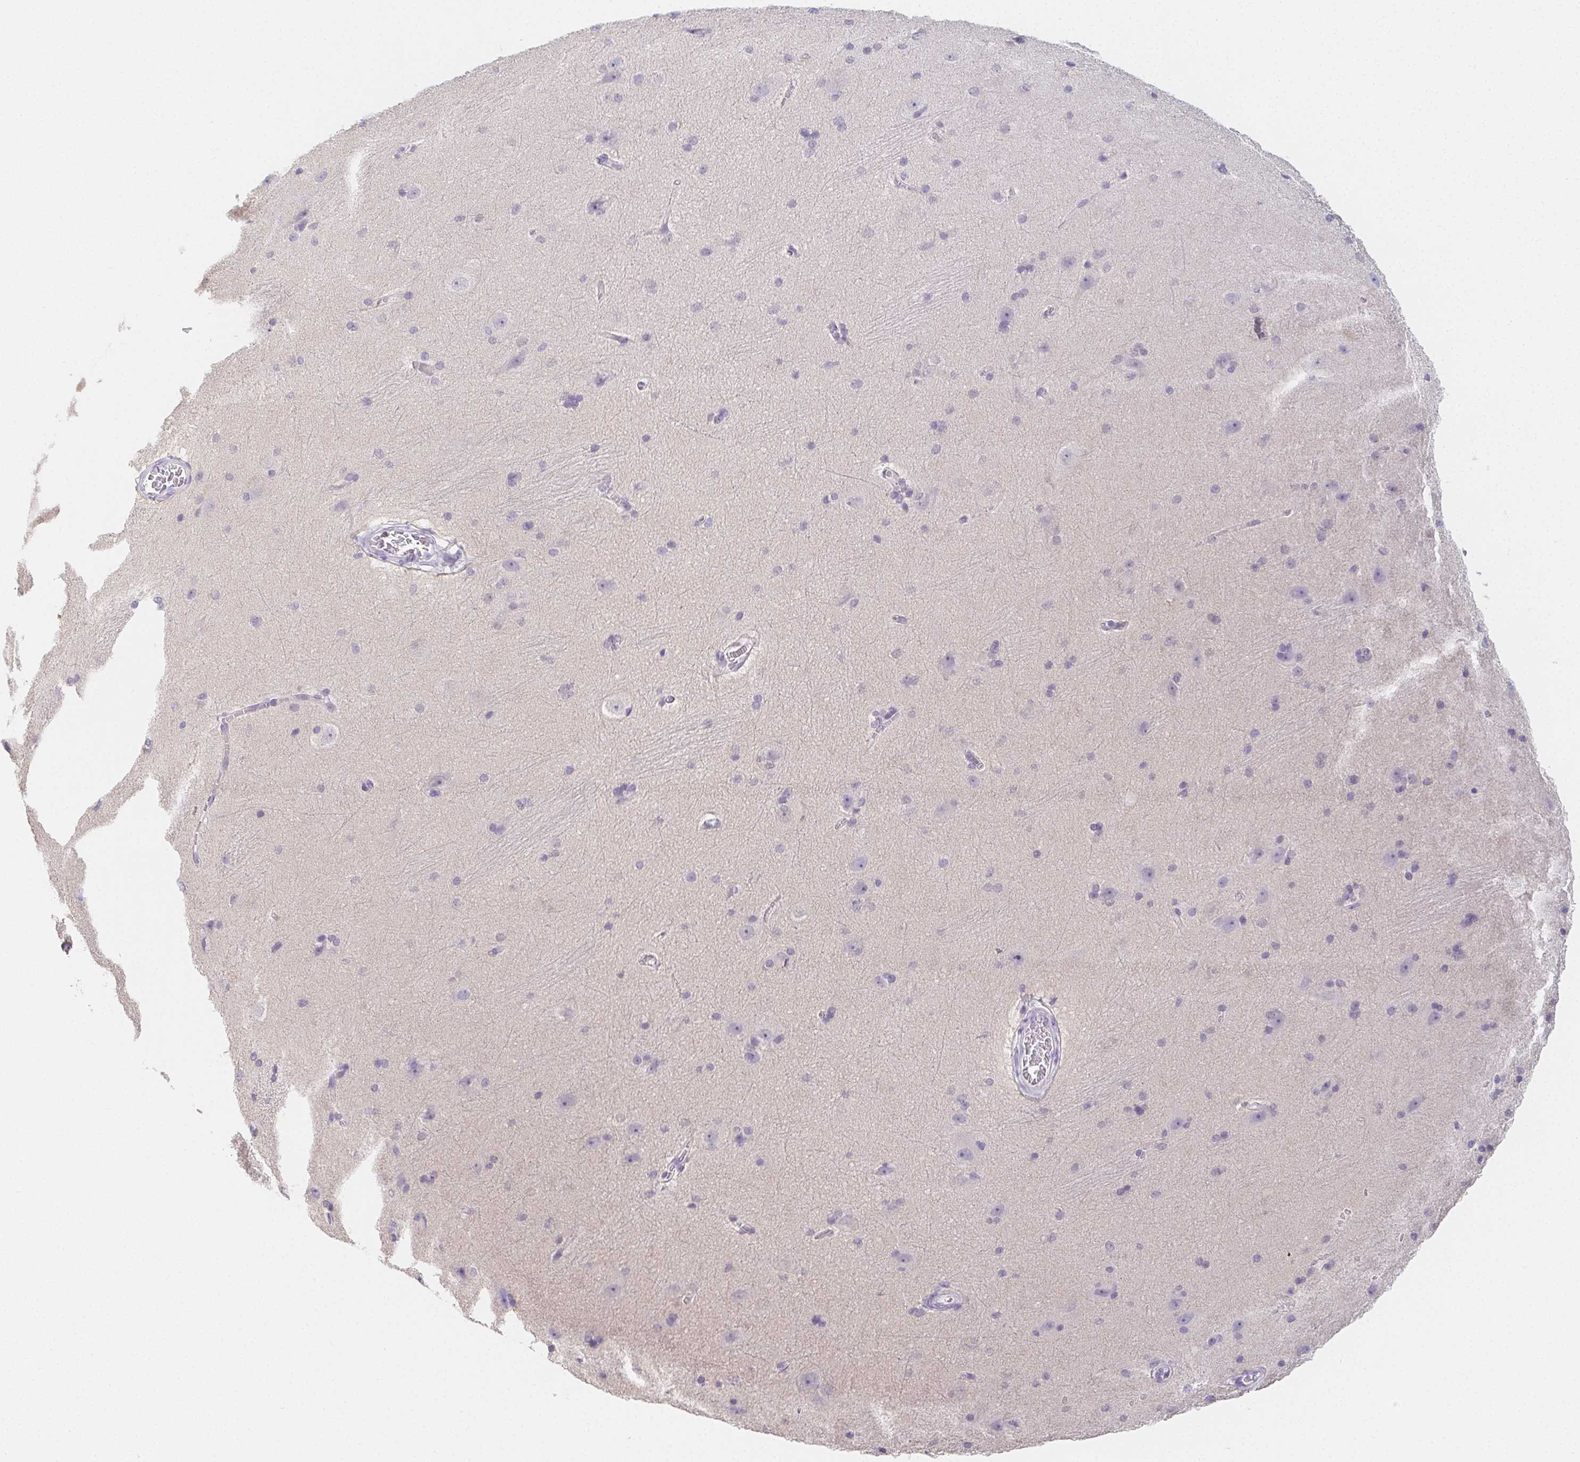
{"staining": {"intensity": "negative", "quantity": "none", "location": "none"}, "tissue": "hippocampus", "cell_type": "Glial cells", "image_type": "normal", "snomed": [{"axis": "morphology", "description": "Normal tissue, NOS"}, {"axis": "topography", "description": "Cerebral cortex"}, {"axis": "topography", "description": "Hippocampus"}], "caption": "This is a histopathology image of immunohistochemistry staining of normal hippocampus, which shows no positivity in glial cells. (Brightfield microscopy of DAB immunohistochemistry at high magnification).", "gene": "ZBBX", "patient": {"sex": "female", "age": 19}}